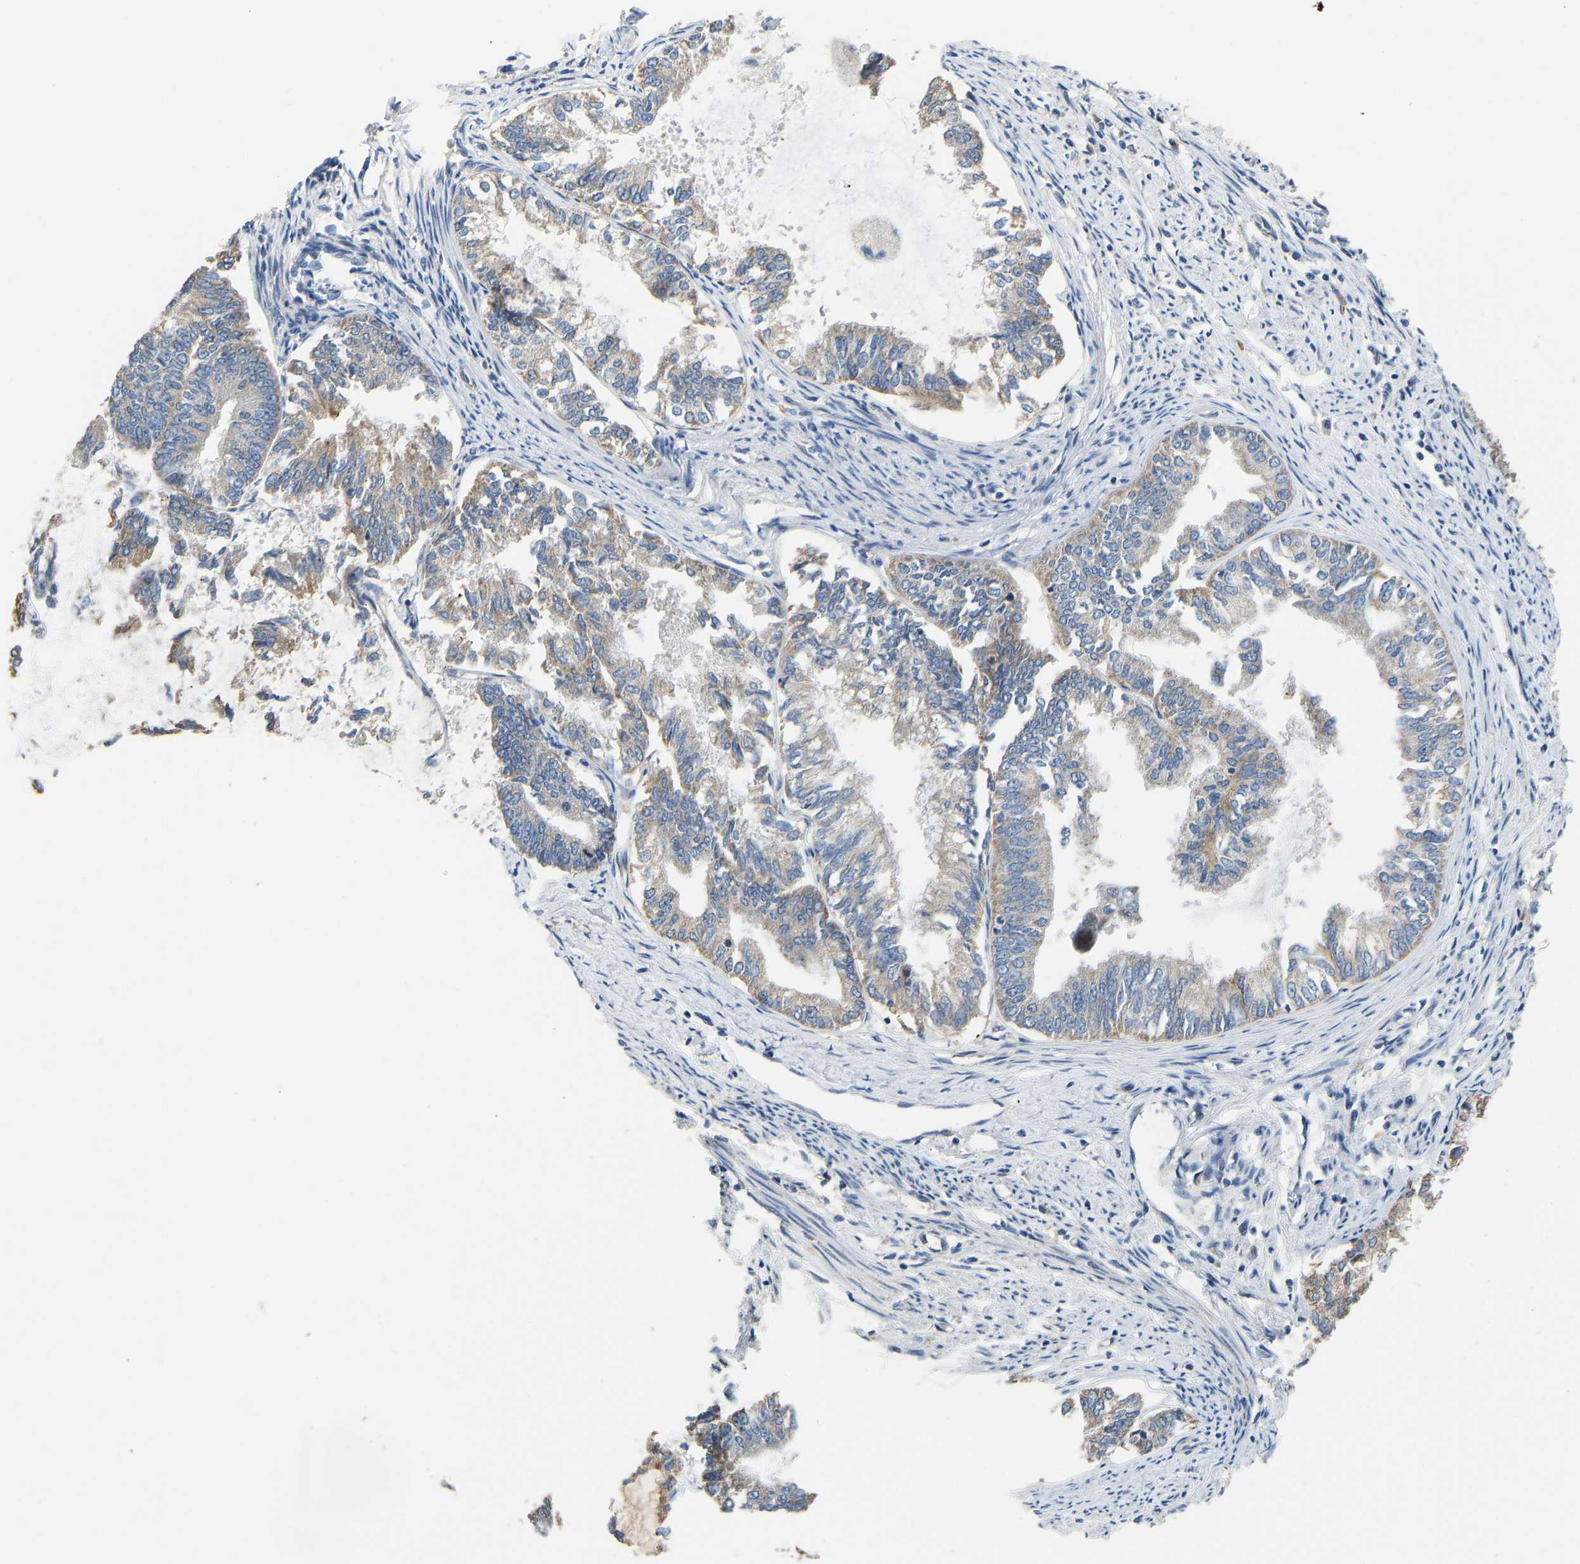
{"staining": {"intensity": "weak", "quantity": ">75%", "location": "cytoplasmic/membranous"}, "tissue": "endometrial cancer", "cell_type": "Tumor cells", "image_type": "cancer", "snomed": [{"axis": "morphology", "description": "Adenocarcinoma, NOS"}, {"axis": "topography", "description": "Endometrium"}], "caption": "A brown stain highlights weak cytoplasmic/membranous expression of a protein in endometrial adenocarcinoma tumor cells.", "gene": "TMEM150A", "patient": {"sex": "female", "age": 86}}